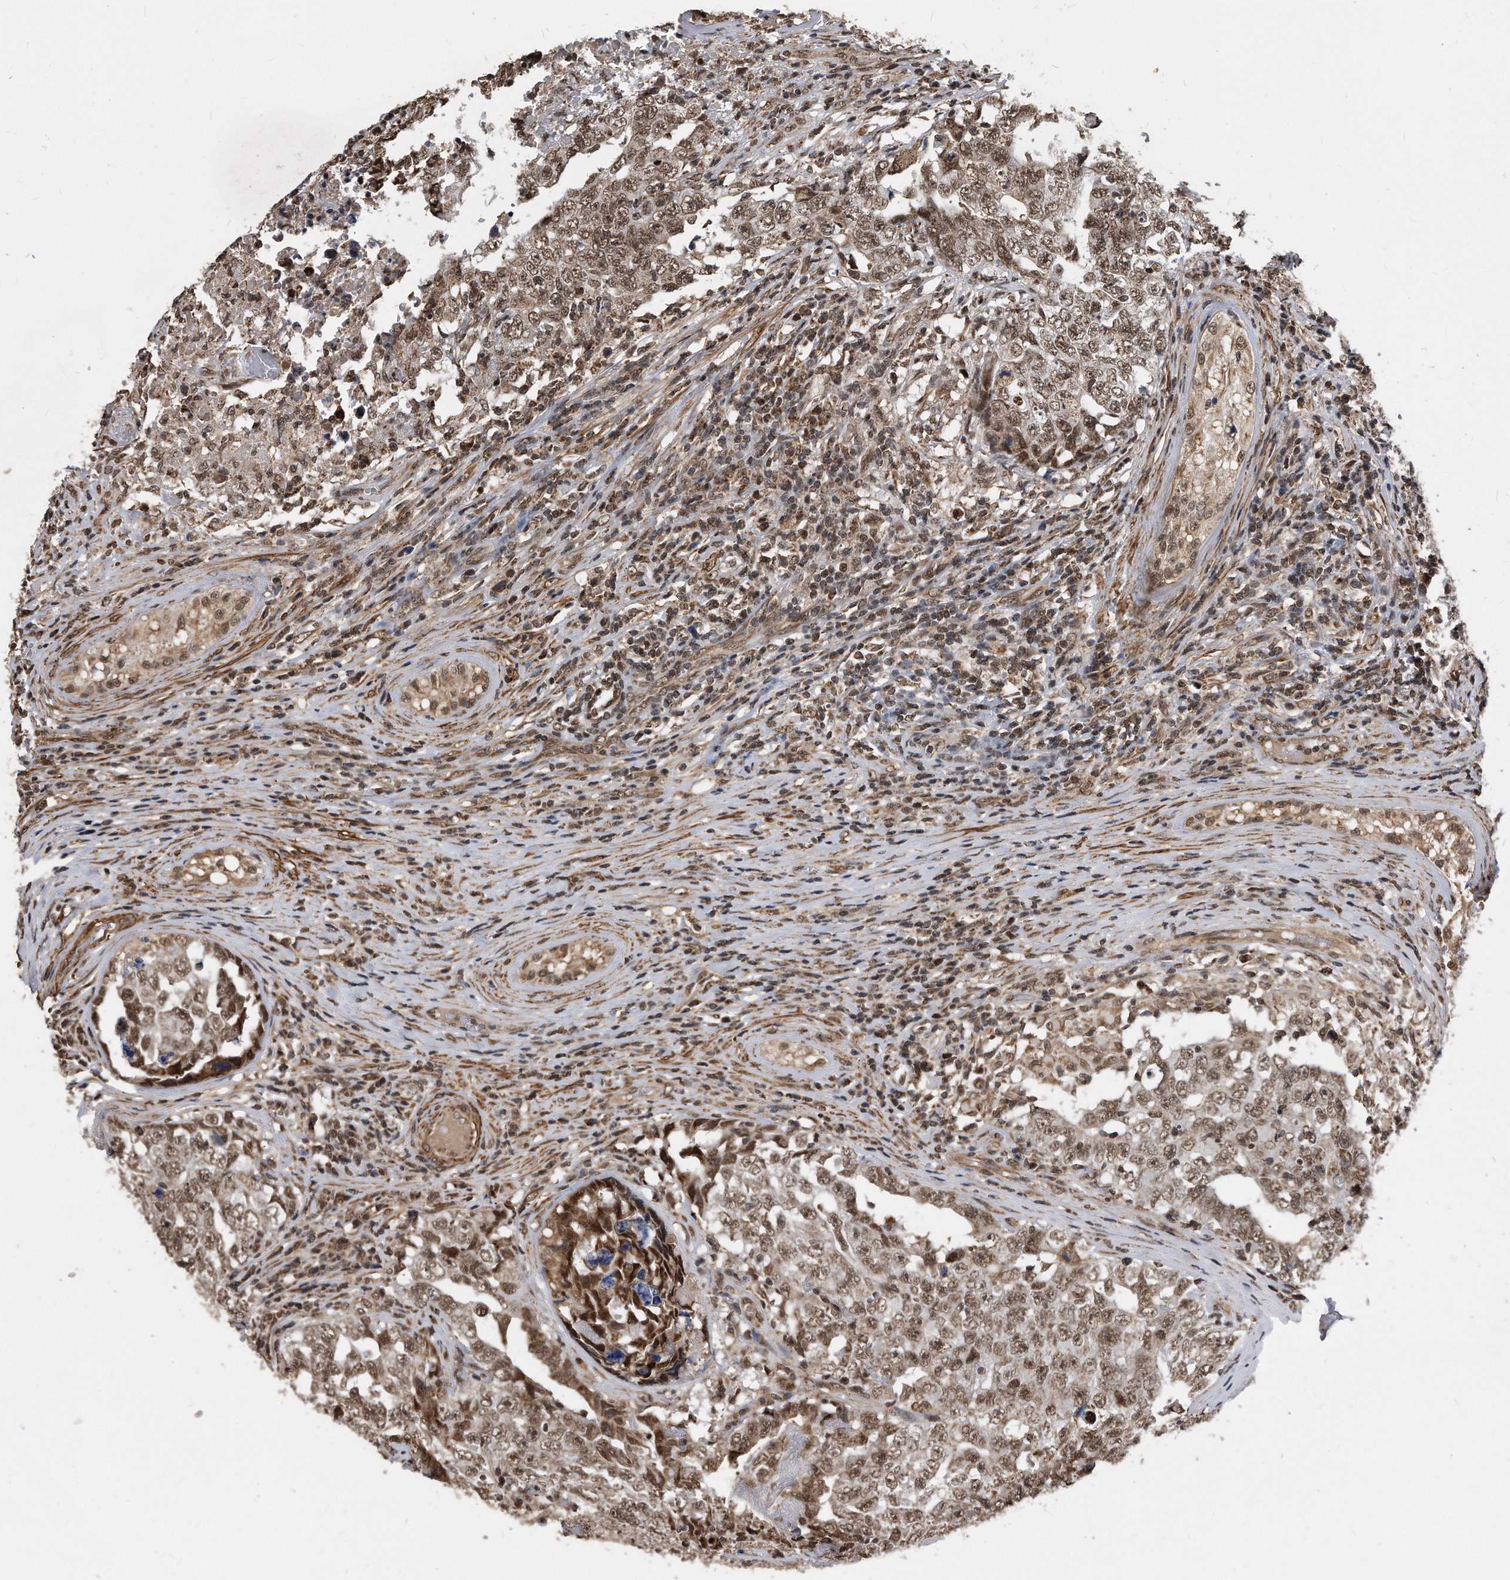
{"staining": {"intensity": "moderate", "quantity": ">75%", "location": "nuclear"}, "tissue": "testis cancer", "cell_type": "Tumor cells", "image_type": "cancer", "snomed": [{"axis": "morphology", "description": "Carcinoma, Embryonal, NOS"}, {"axis": "topography", "description": "Testis"}], "caption": "The histopathology image demonstrates immunohistochemical staining of testis cancer (embryonal carcinoma). There is moderate nuclear positivity is appreciated in approximately >75% of tumor cells.", "gene": "DUSP22", "patient": {"sex": "male", "age": 26}}